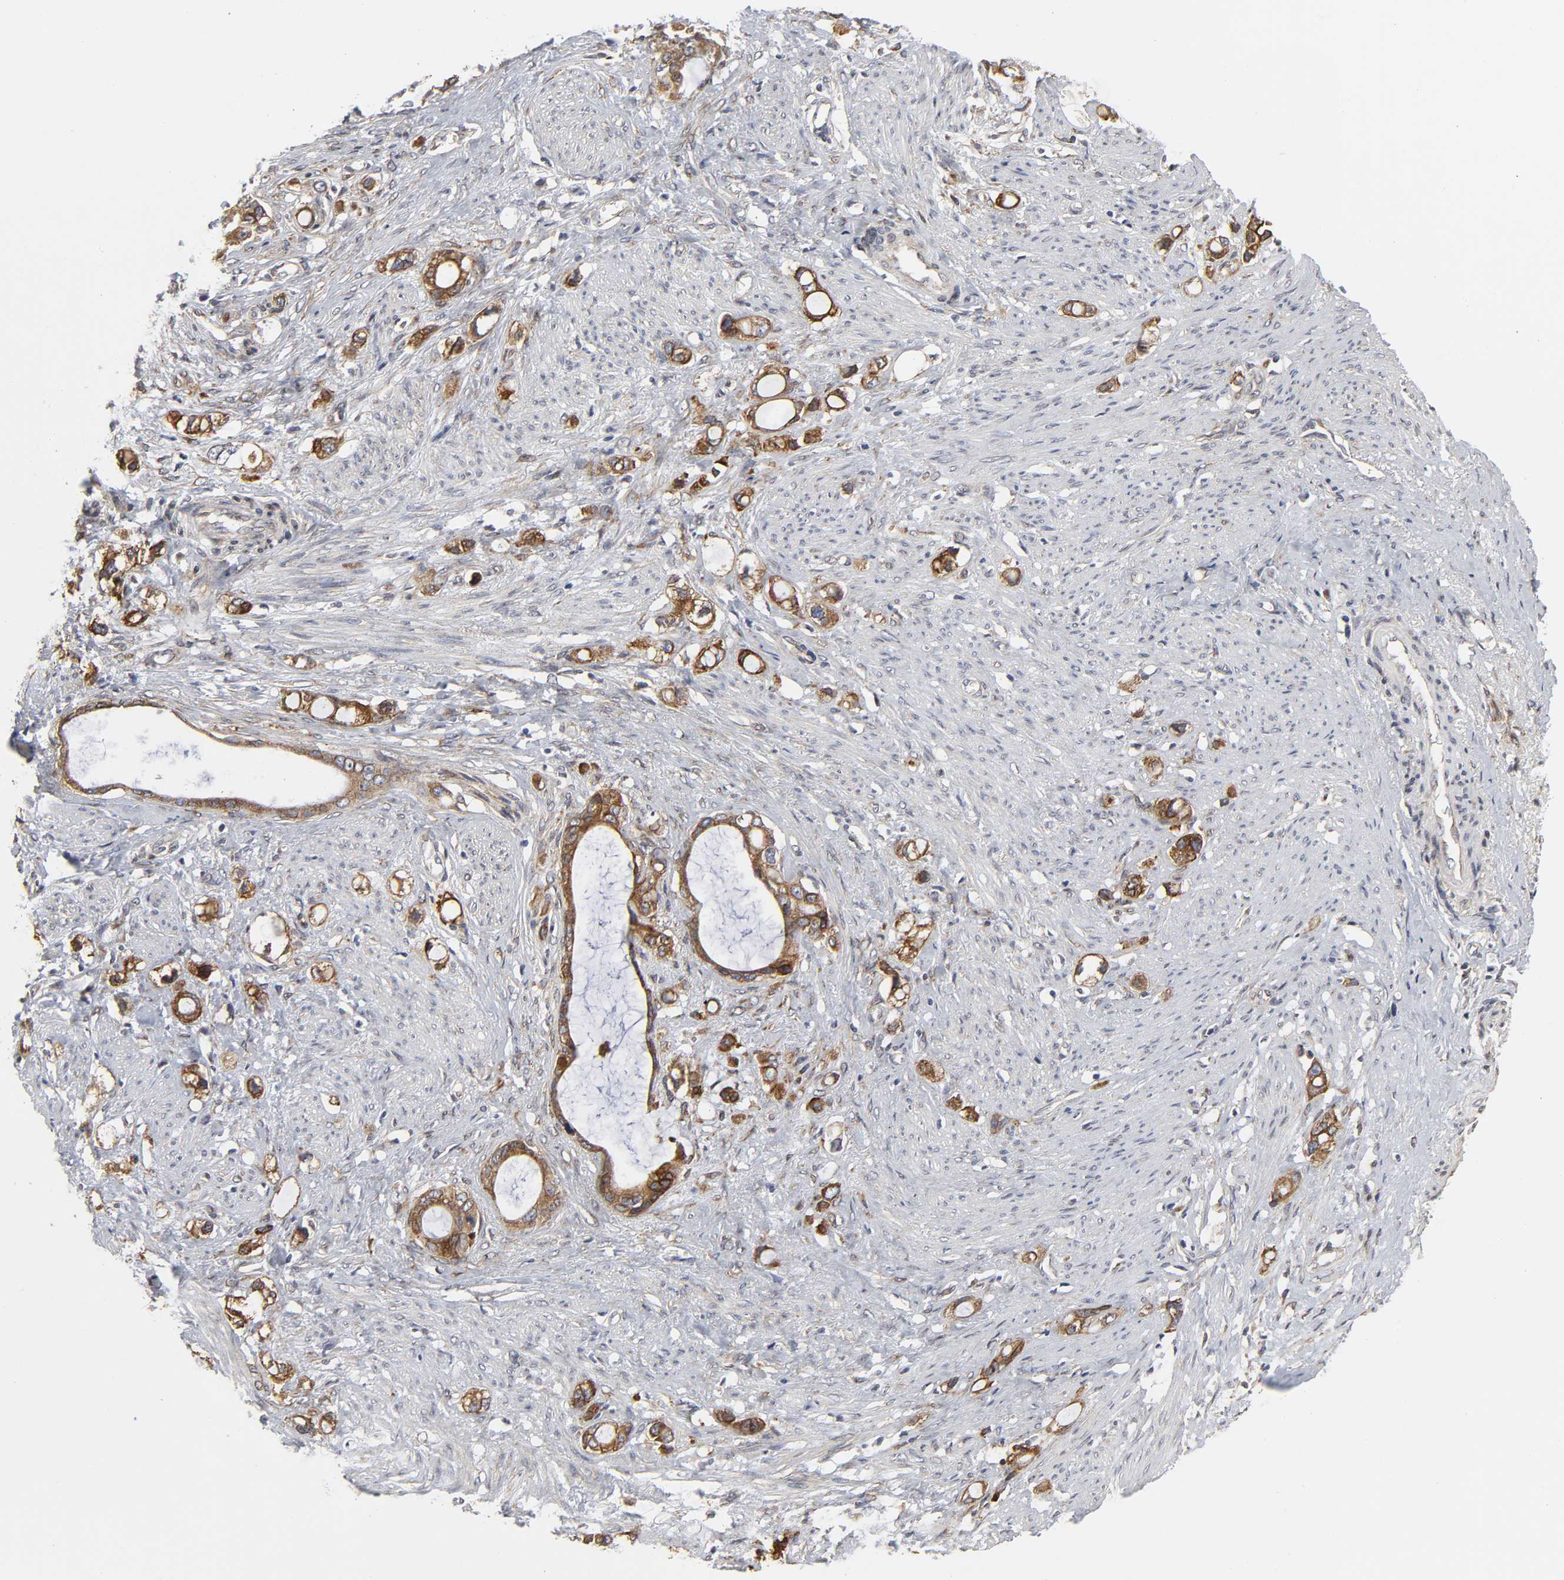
{"staining": {"intensity": "strong", "quantity": ">75%", "location": "cytoplasmic/membranous"}, "tissue": "stomach cancer", "cell_type": "Tumor cells", "image_type": "cancer", "snomed": [{"axis": "morphology", "description": "Adenocarcinoma, NOS"}, {"axis": "topography", "description": "Stomach"}], "caption": "Protein staining by immunohistochemistry displays strong cytoplasmic/membranous expression in about >75% of tumor cells in stomach cancer (adenocarcinoma). (DAB (3,3'-diaminobenzidine) IHC with brightfield microscopy, high magnification).", "gene": "POR", "patient": {"sex": "female", "age": 75}}